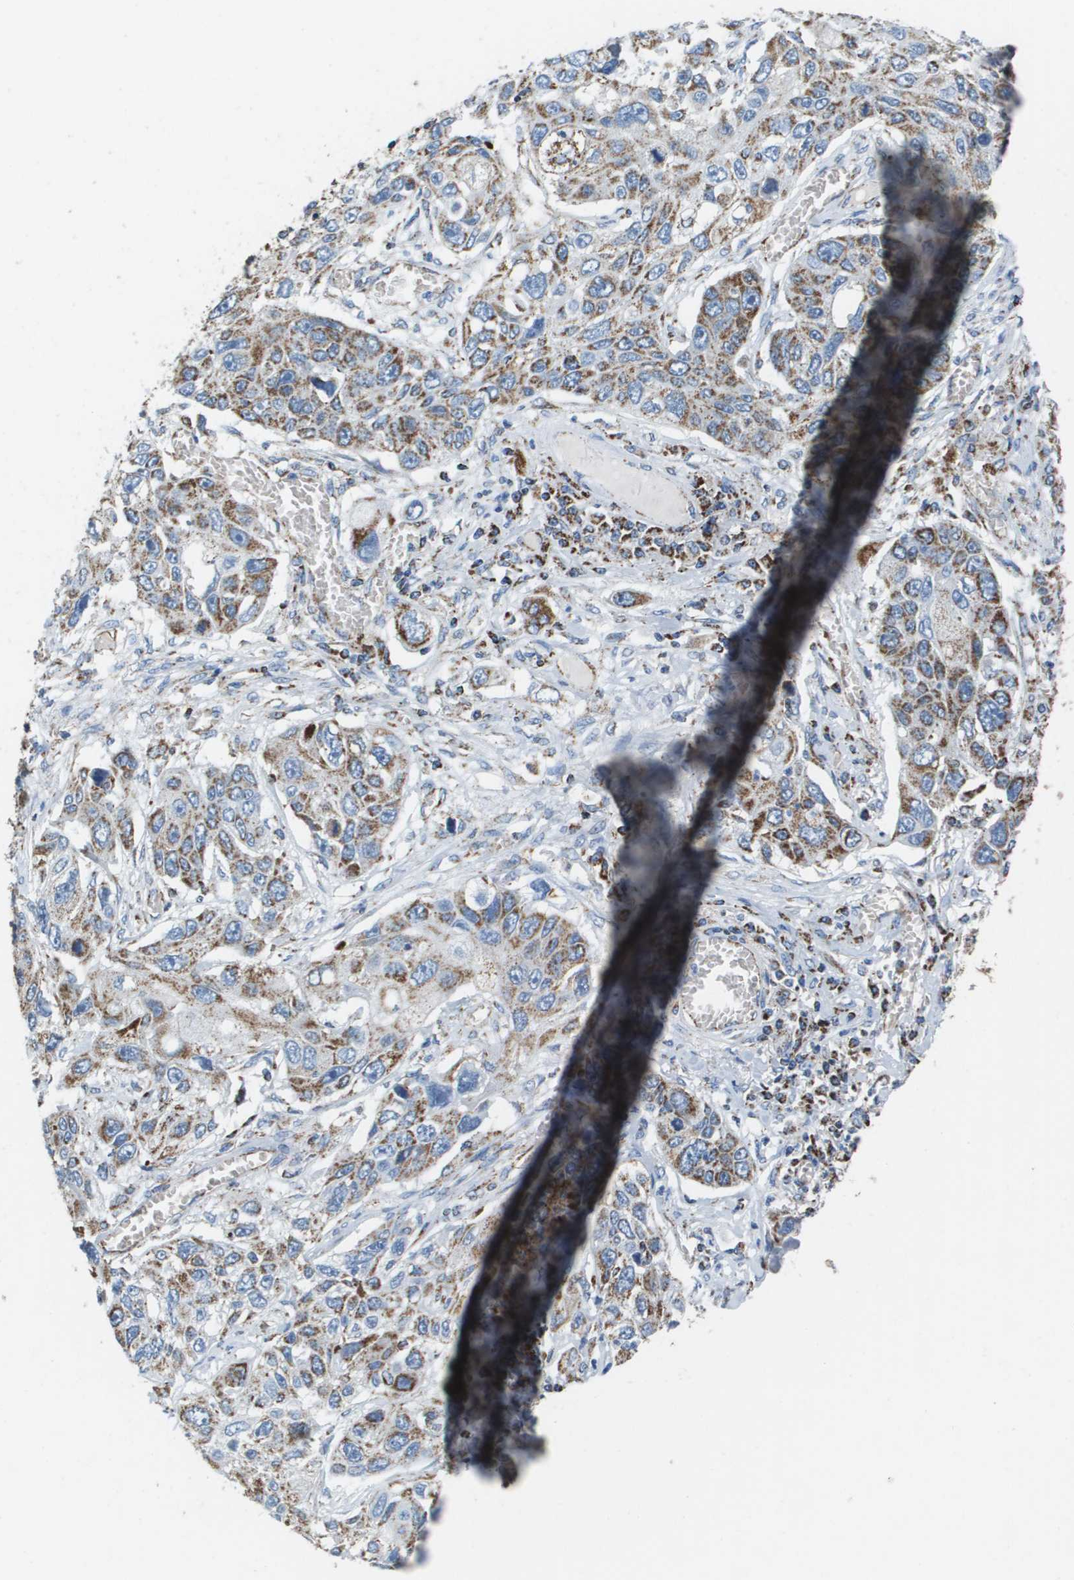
{"staining": {"intensity": "moderate", "quantity": ">75%", "location": "cytoplasmic/membranous"}, "tissue": "lung cancer", "cell_type": "Tumor cells", "image_type": "cancer", "snomed": [{"axis": "morphology", "description": "Squamous cell carcinoma, NOS"}, {"axis": "topography", "description": "Lung"}], "caption": "IHC photomicrograph of human lung cancer stained for a protein (brown), which displays medium levels of moderate cytoplasmic/membranous expression in about >75% of tumor cells.", "gene": "ATP5F1B", "patient": {"sex": "male", "age": 71}}